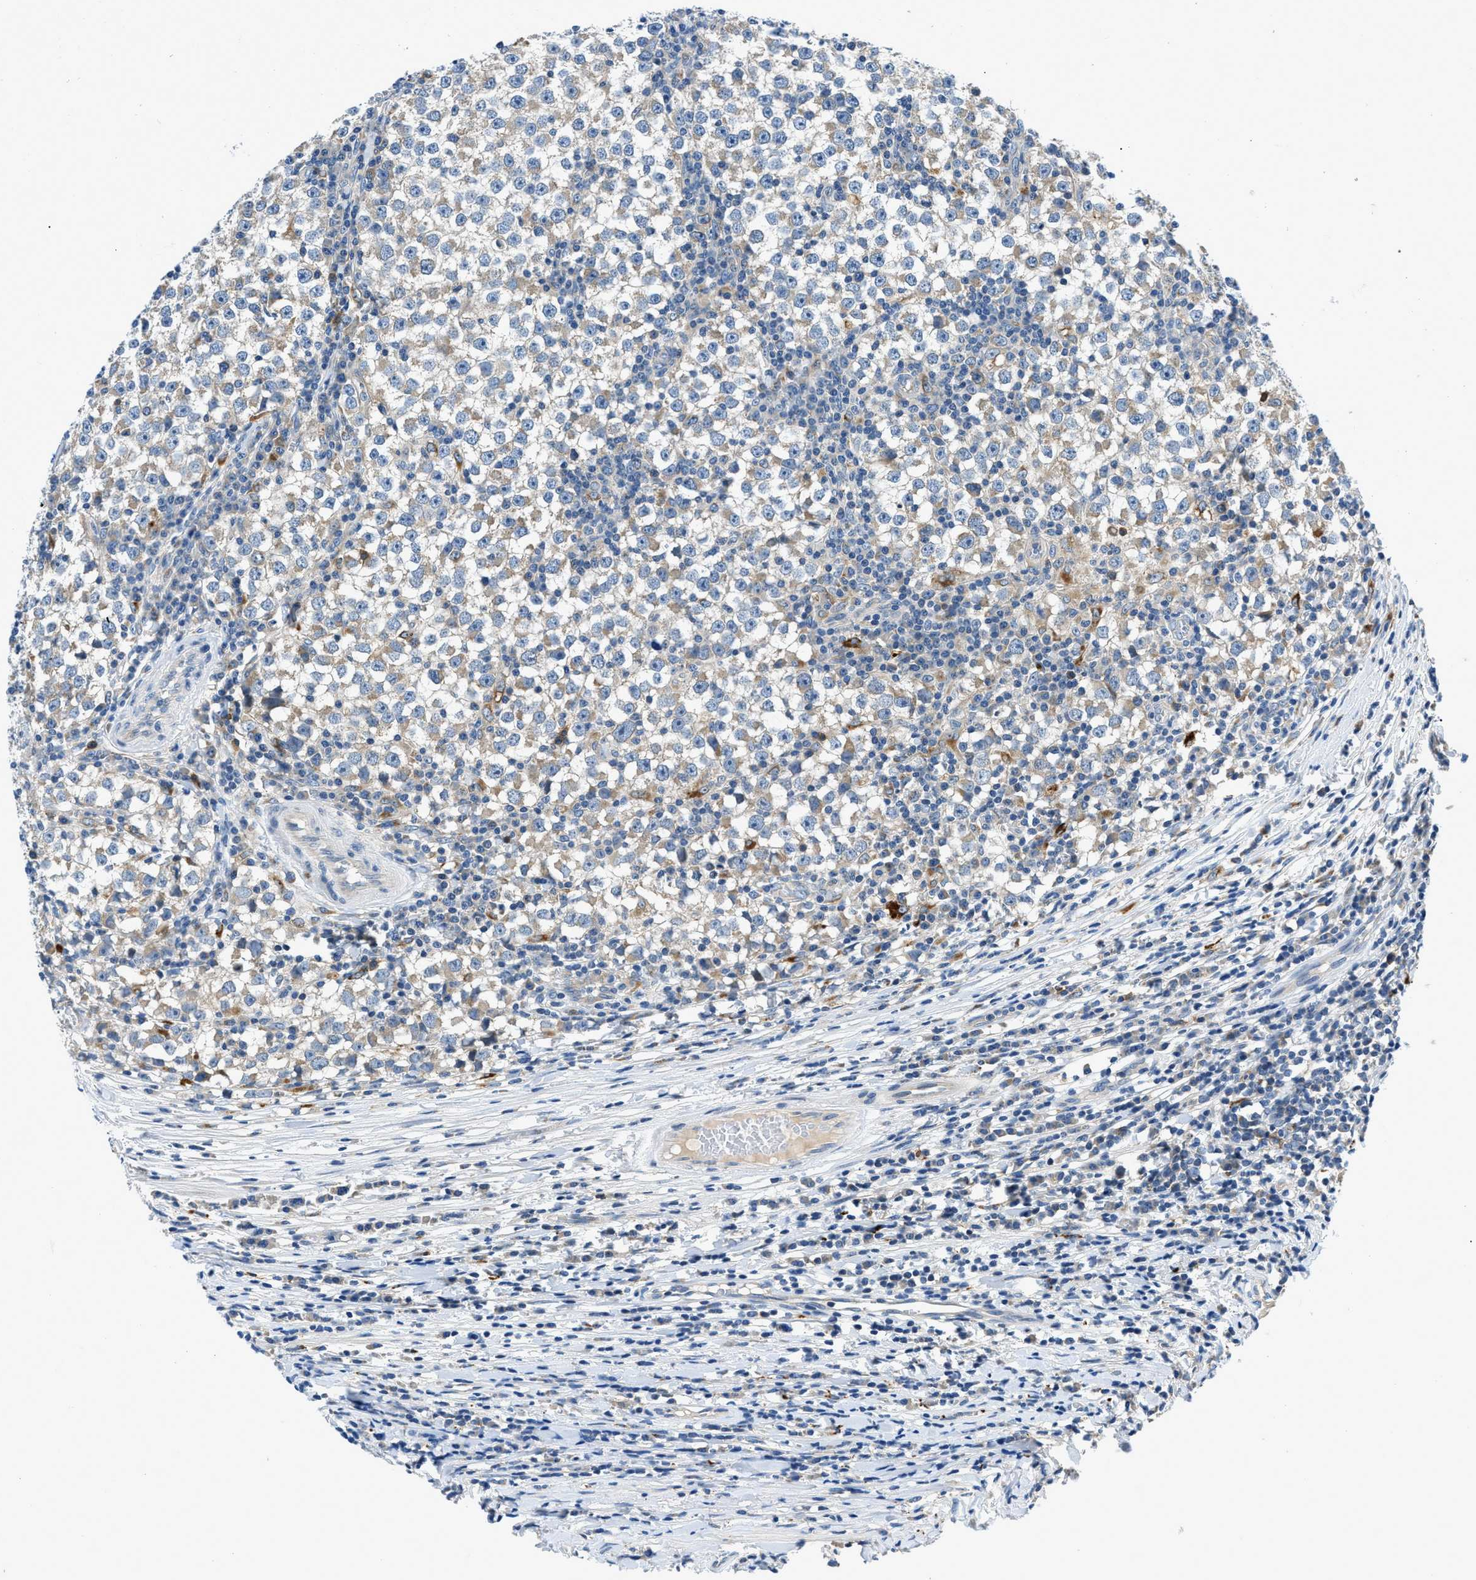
{"staining": {"intensity": "weak", "quantity": "<25%", "location": "cytoplasmic/membranous"}, "tissue": "testis cancer", "cell_type": "Tumor cells", "image_type": "cancer", "snomed": [{"axis": "morphology", "description": "Seminoma, NOS"}, {"axis": "topography", "description": "Testis"}], "caption": "A histopathology image of testis cancer stained for a protein demonstrates no brown staining in tumor cells.", "gene": "ADGRE3", "patient": {"sex": "male", "age": 65}}